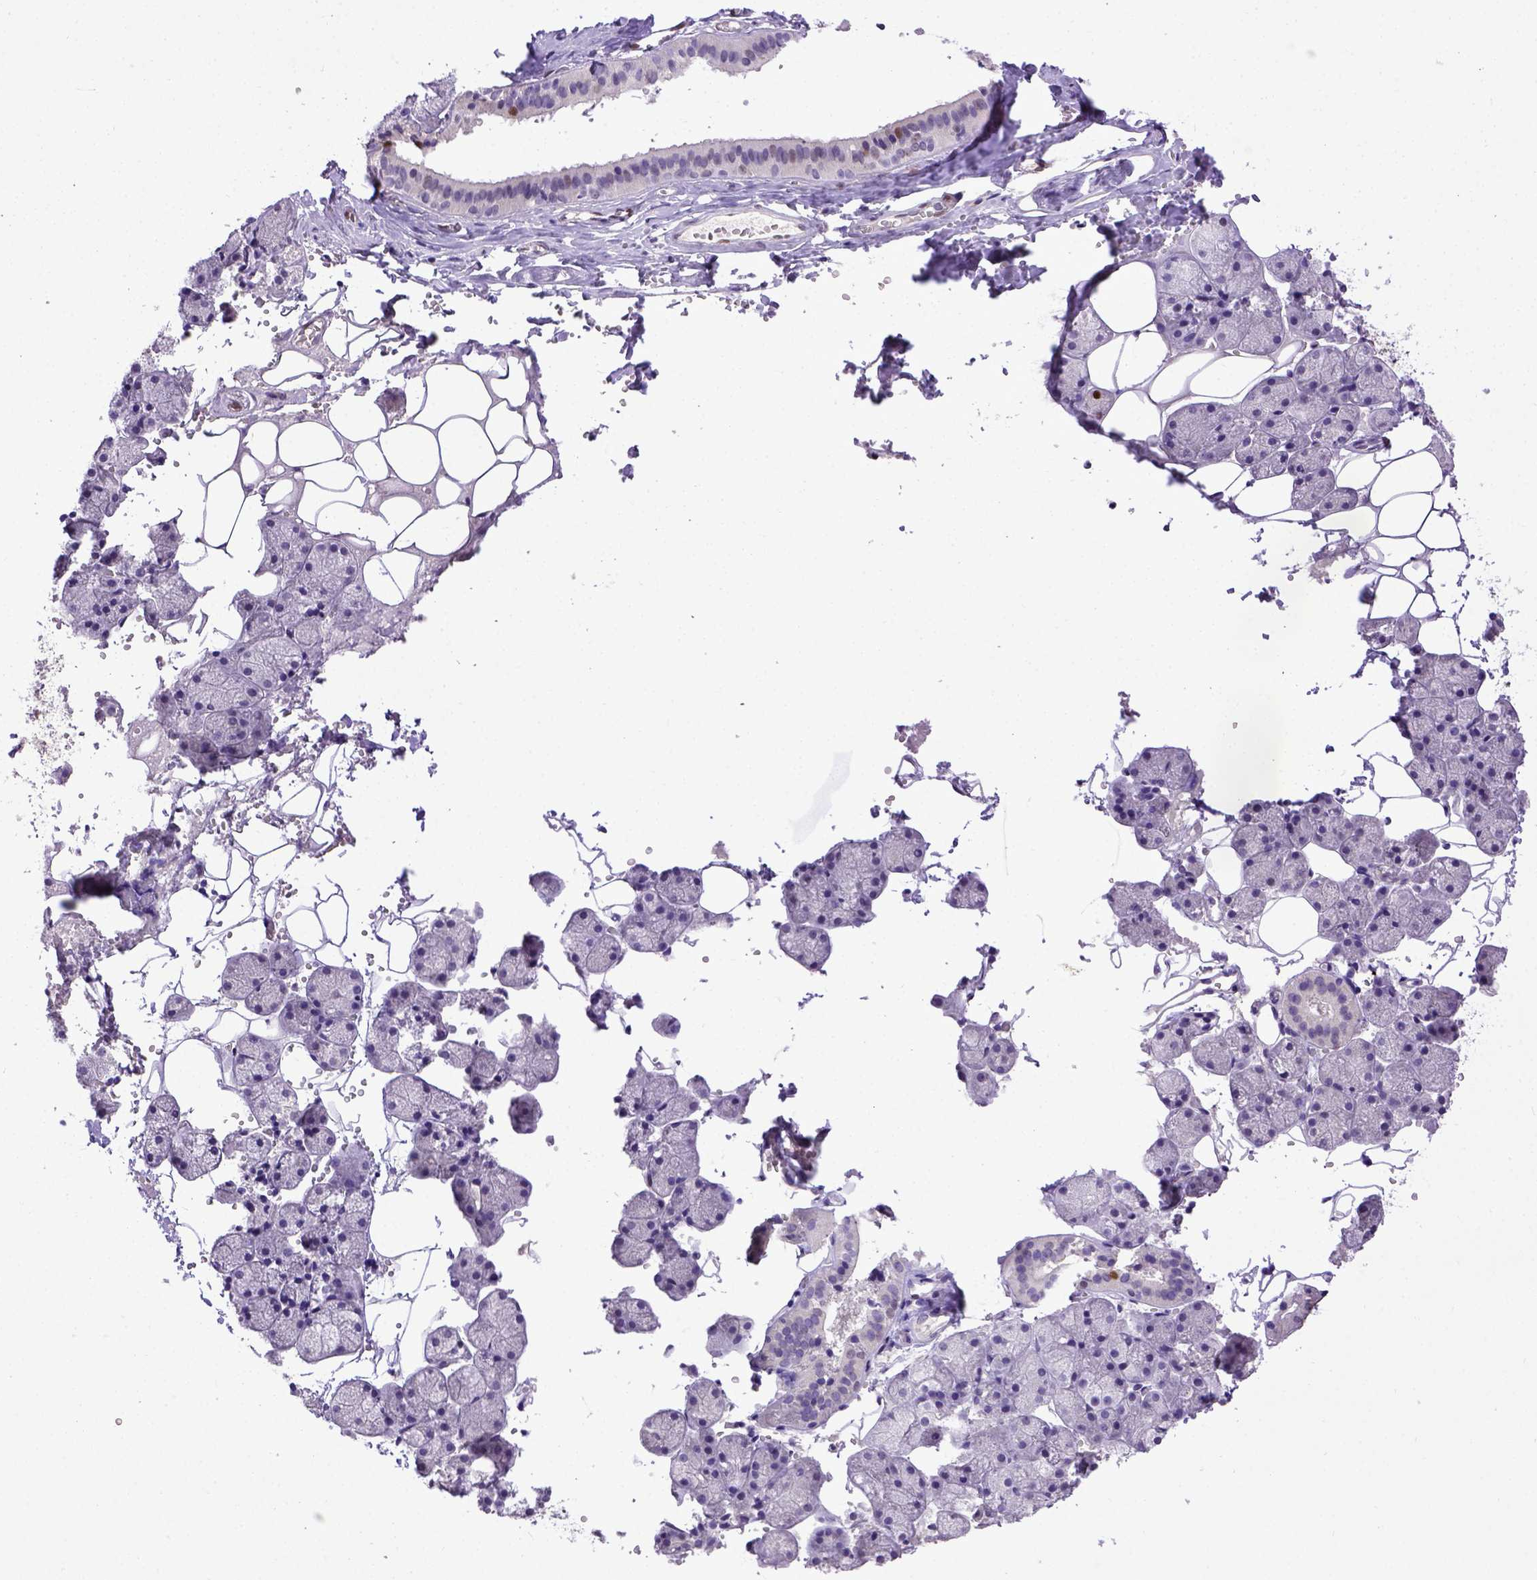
{"staining": {"intensity": "negative", "quantity": "none", "location": "none"}, "tissue": "salivary gland", "cell_type": "Glandular cells", "image_type": "normal", "snomed": [{"axis": "morphology", "description": "Normal tissue, NOS"}, {"axis": "topography", "description": "Salivary gland"}], "caption": "Immunohistochemistry (IHC) micrograph of normal salivary gland: salivary gland stained with DAB (3,3'-diaminobenzidine) exhibits no significant protein expression in glandular cells.", "gene": "CDKN1A", "patient": {"sex": "male", "age": 38}}